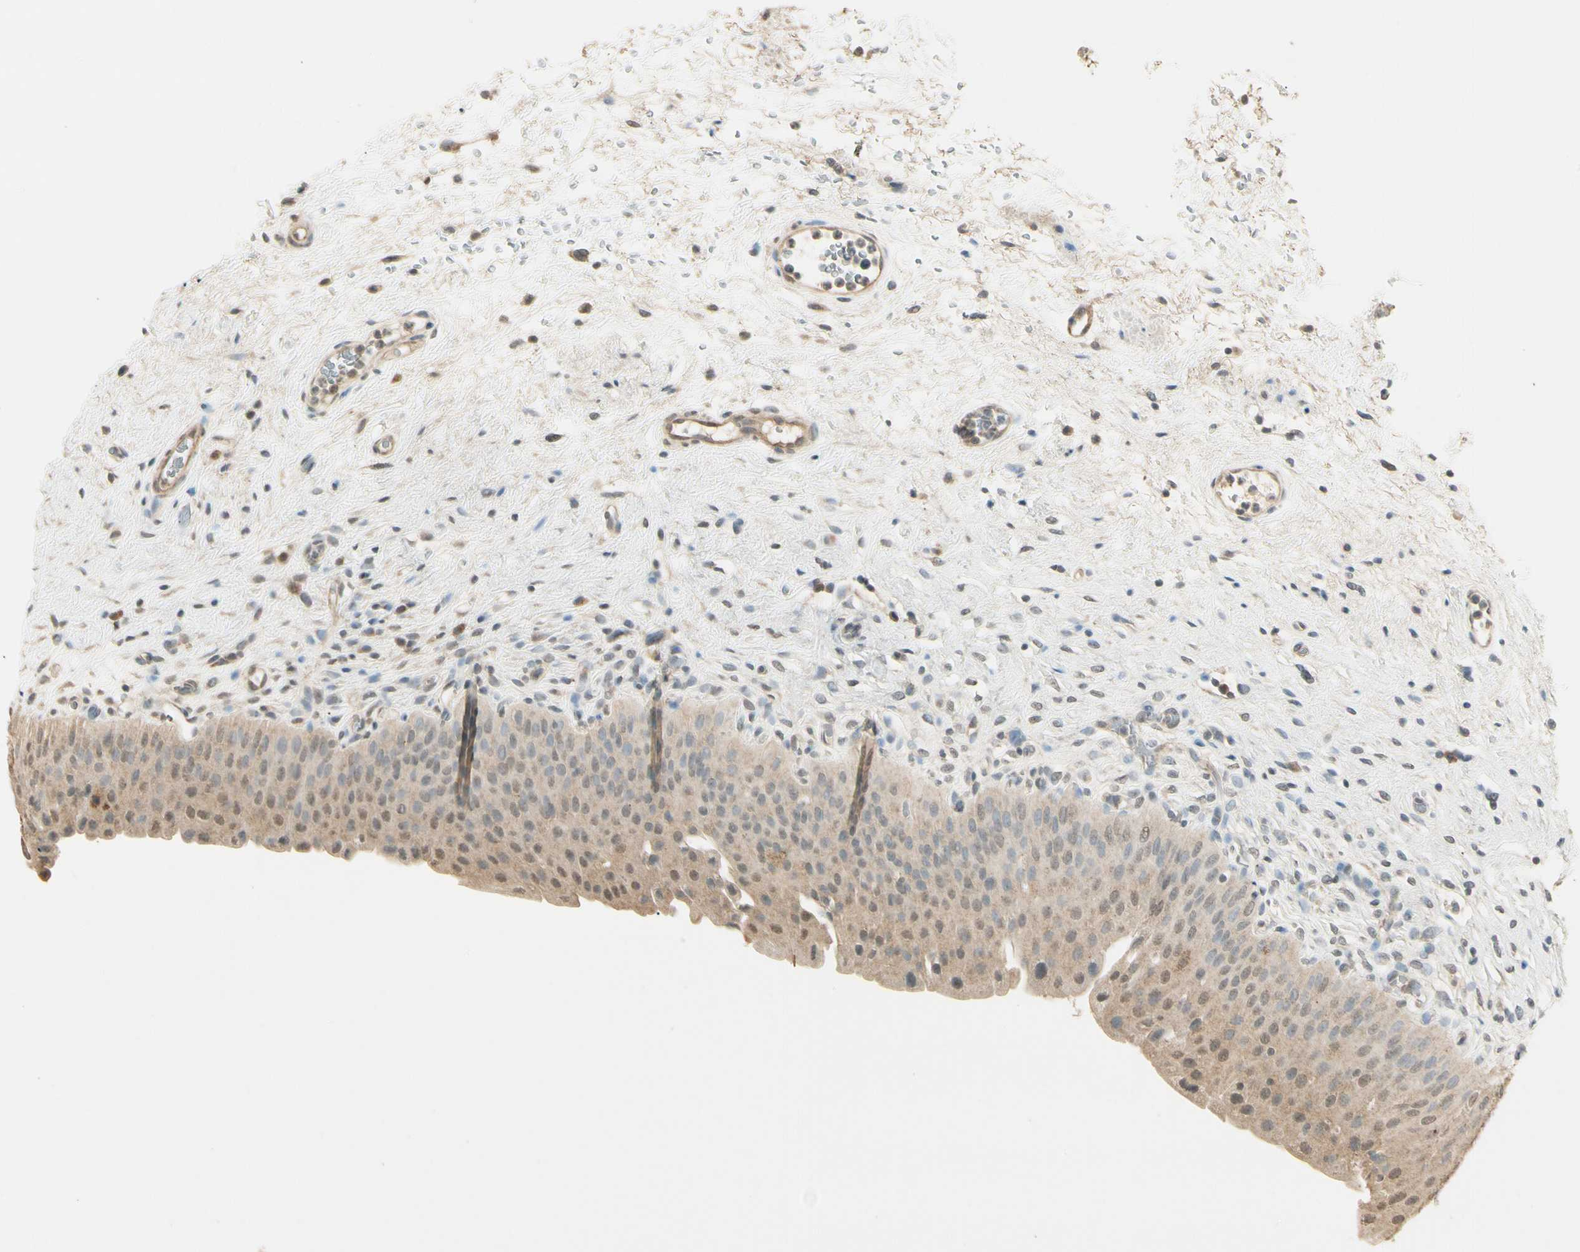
{"staining": {"intensity": "weak", "quantity": ">75%", "location": "cytoplasmic/membranous,nuclear"}, "tissue": "urinary bladder", "cell_type": "Urothelial cells", "image_type": "normal", "snomed": [{"axis": "morphology", "description": "Normal tissue, NOS"}, {"axis": "morphology", "description": "Urothelial carcinoma, High grade"}, {"axis": "topography", "description": "Urinary bladder"}], "caption": "Immunohistochemical staining of unremarkable human urinary bladder displays low levels of weak cytoplasmic/membranous,nuclear positivity in about >75% of urothelial cells.", "gene": "SGCA", "patient": {"sex": "male", "age": 46}}